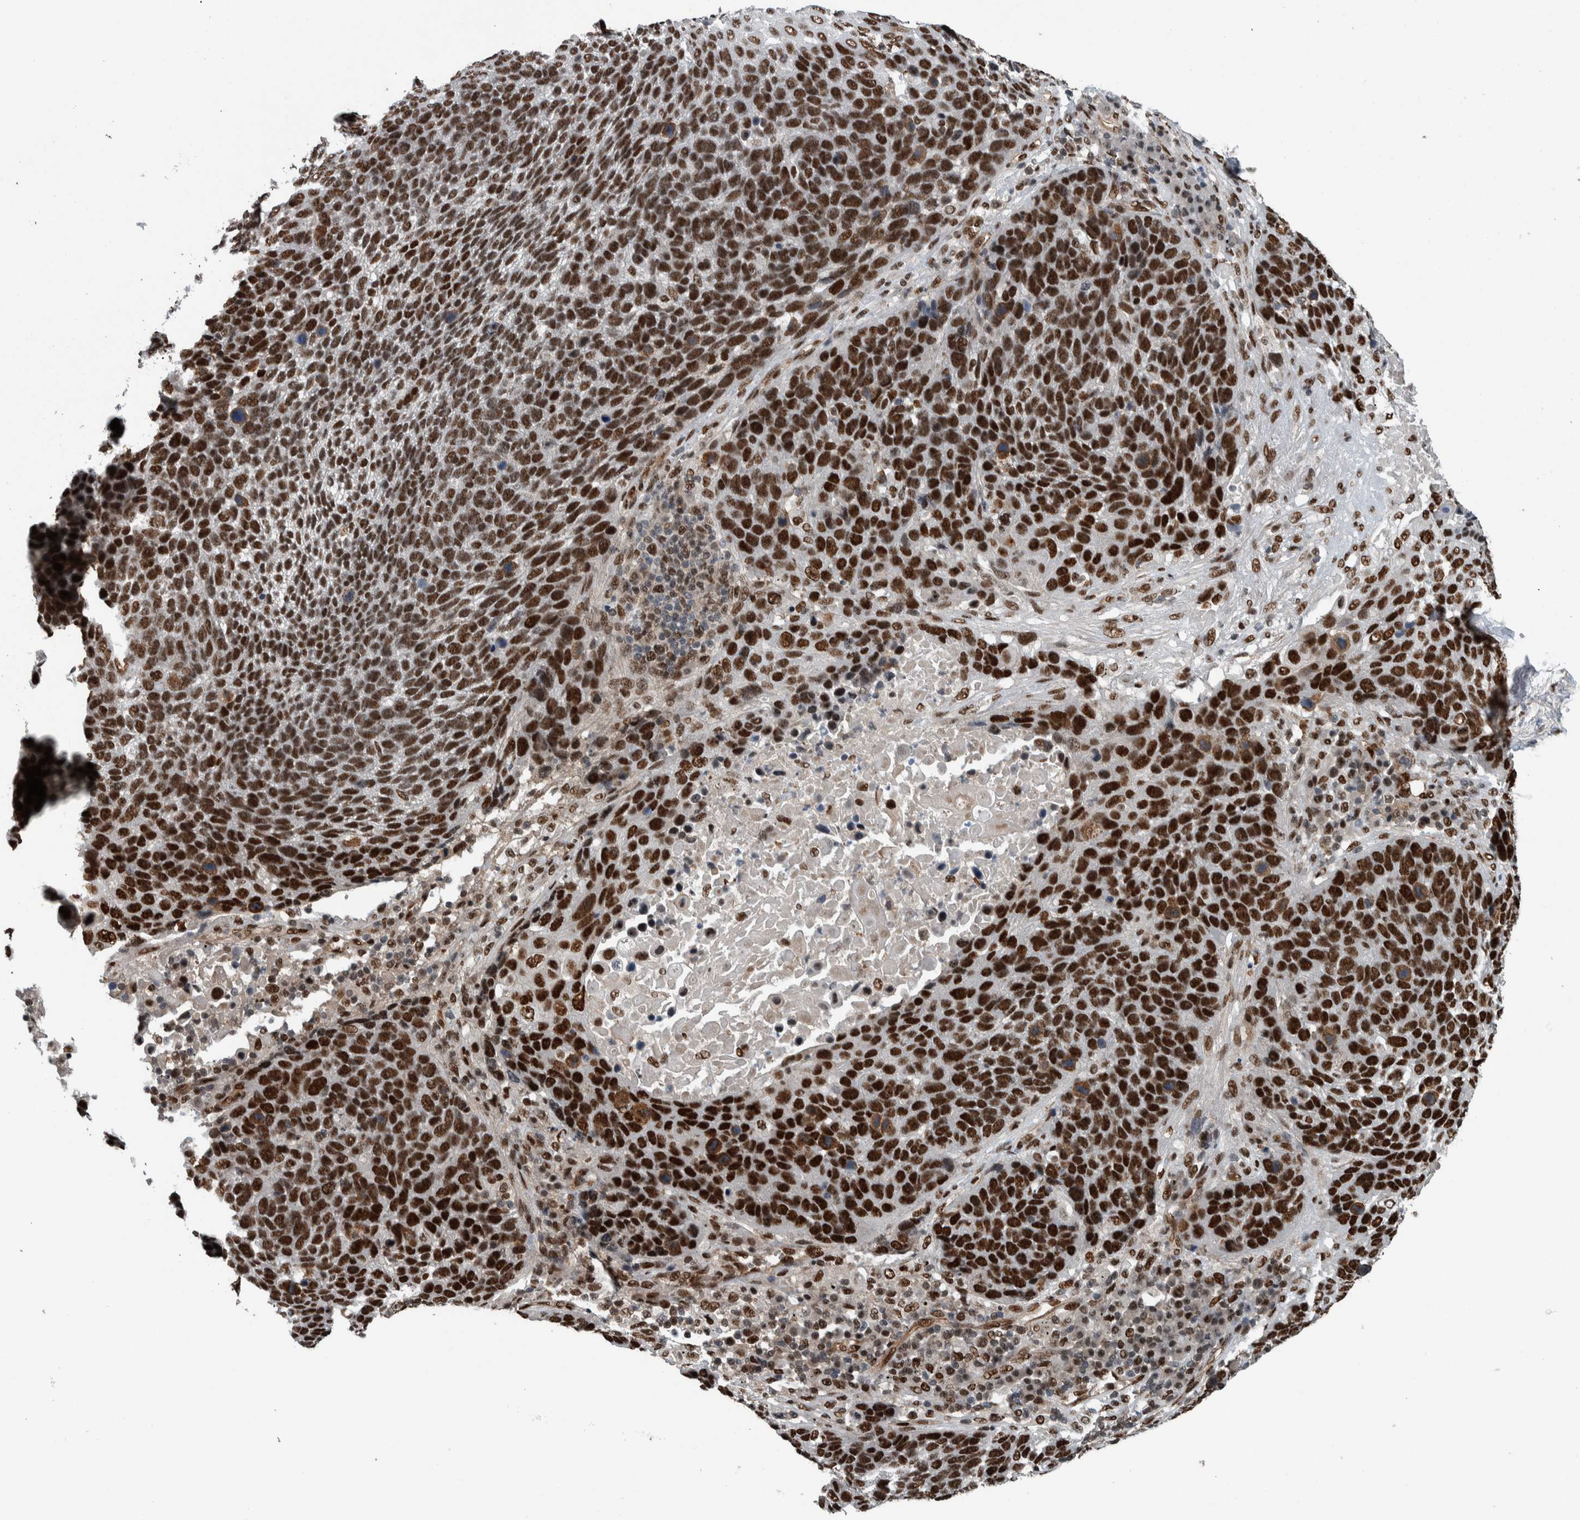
{"staining": {"intensity": "strong", "quantity": ">75%", "location": "nuclear"}, "tissue": "lung cancer", "cell_type": "Tumor cells", "image_type": "cancer", "snomed": [{"axis": "morphology", "description": "Squamous cell carcinoma, NOS"}, {"axis": "topography", "description": "Lung"}], "caption": "IHC micrograph of human lung cancer stained for a protein (brown), which demonstrates high levels of strong nuclear staining in about >75% of tumor cells.", "gene": "FAM135B", "patient": {"sex": "male", "age": 66}}